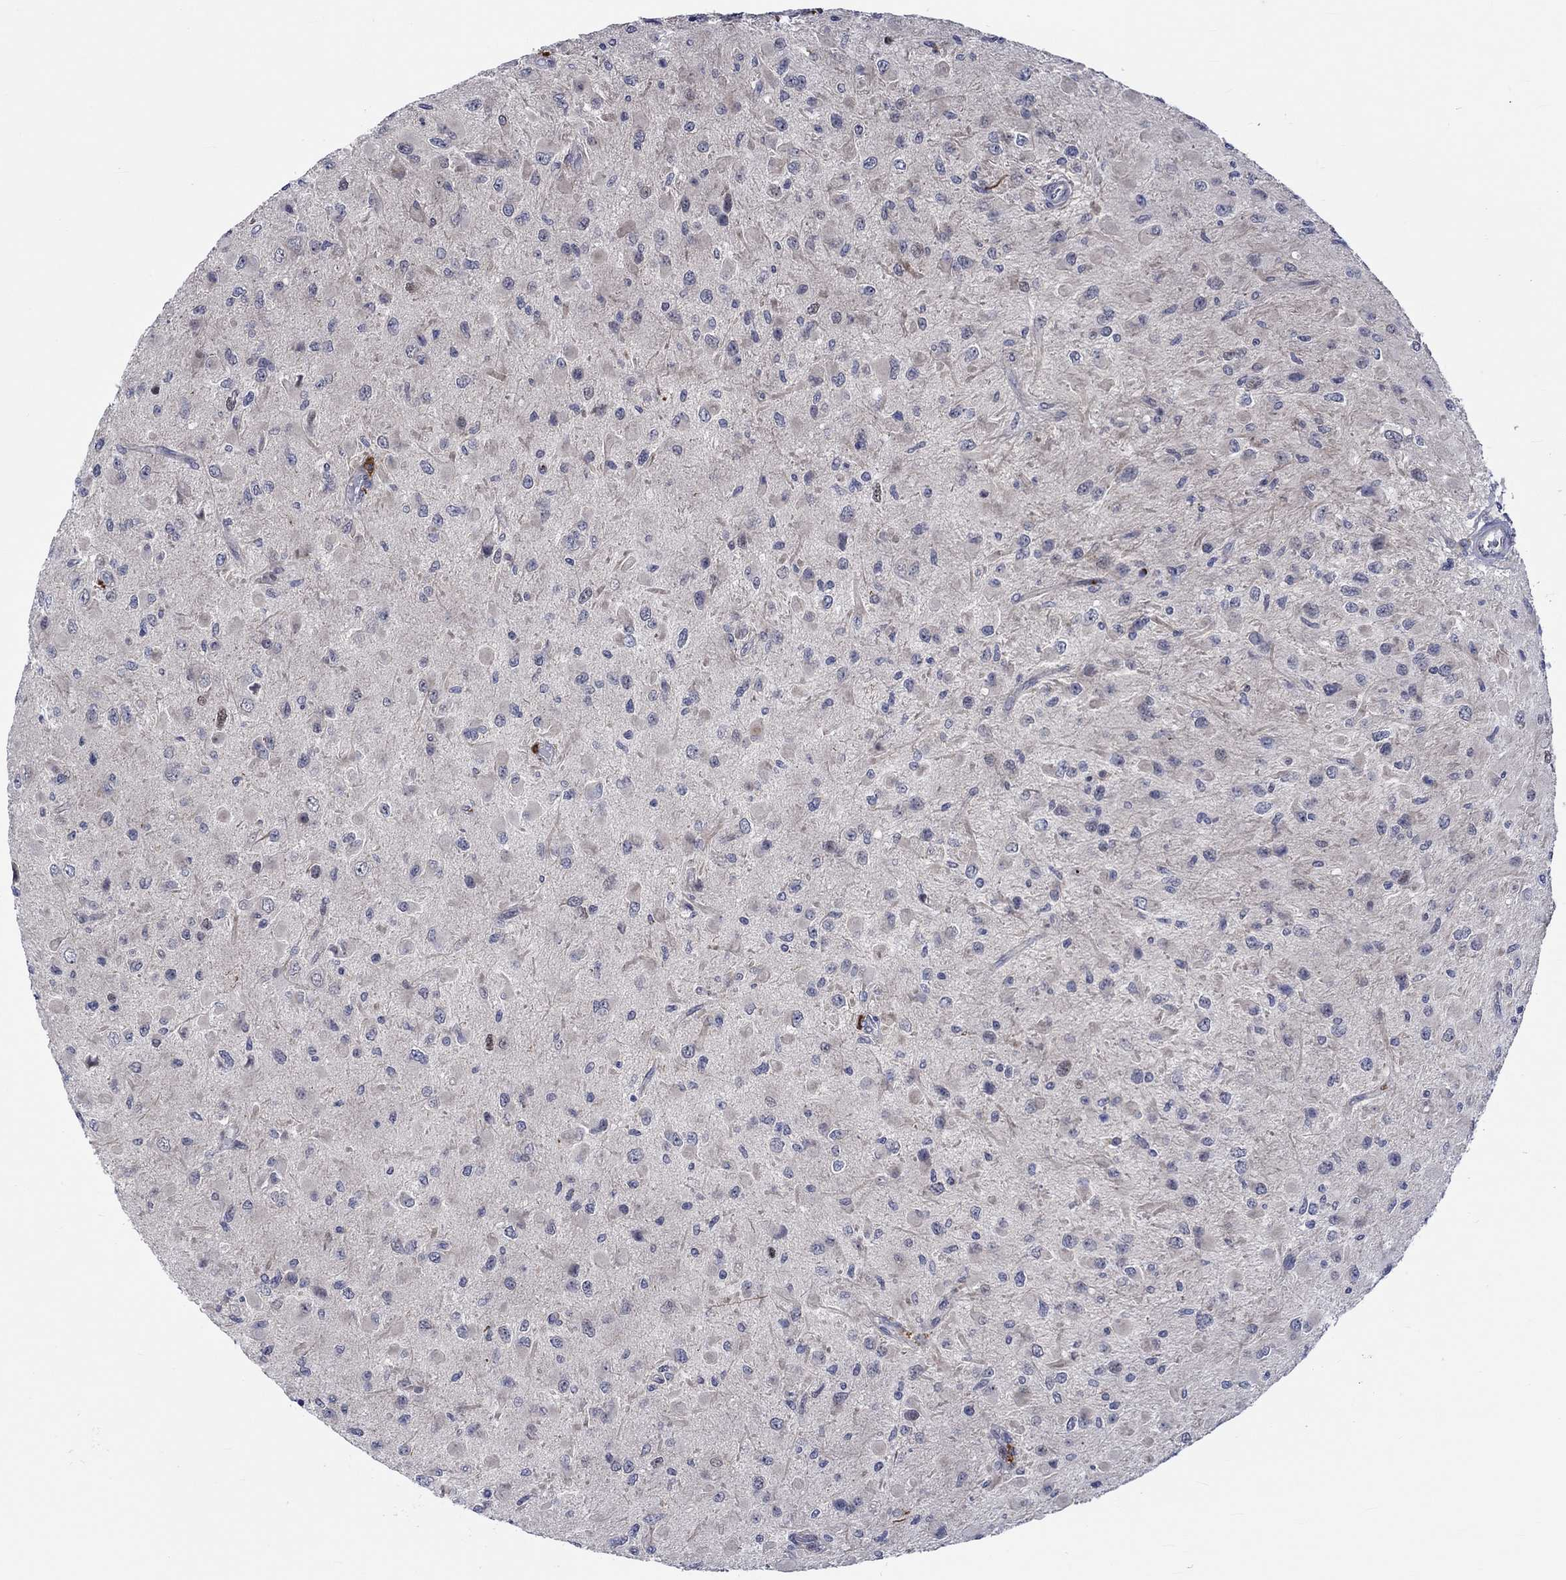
{"staining": {"intensity": "moderate", "quantity": "25%-75%", "location": "cytoplasmic/membranous"}, "tissue": "glioma", "cell_type": "Tumor cells", "image_type": "cancer", "snomed": [{"axis": "morphology", "description": "Glioma, malignant, High grade"}, {"axis": "topography", "description": "Cerebral cortex"}], "caption": "Malignant glioma (high-grade) stained with a brown dye shows moderate cytoplasmic/membranous positive expression in about 25%-75% of tumor cells.", "gene": "E2F8", "patient": {"sex": "male", "age": 35}}